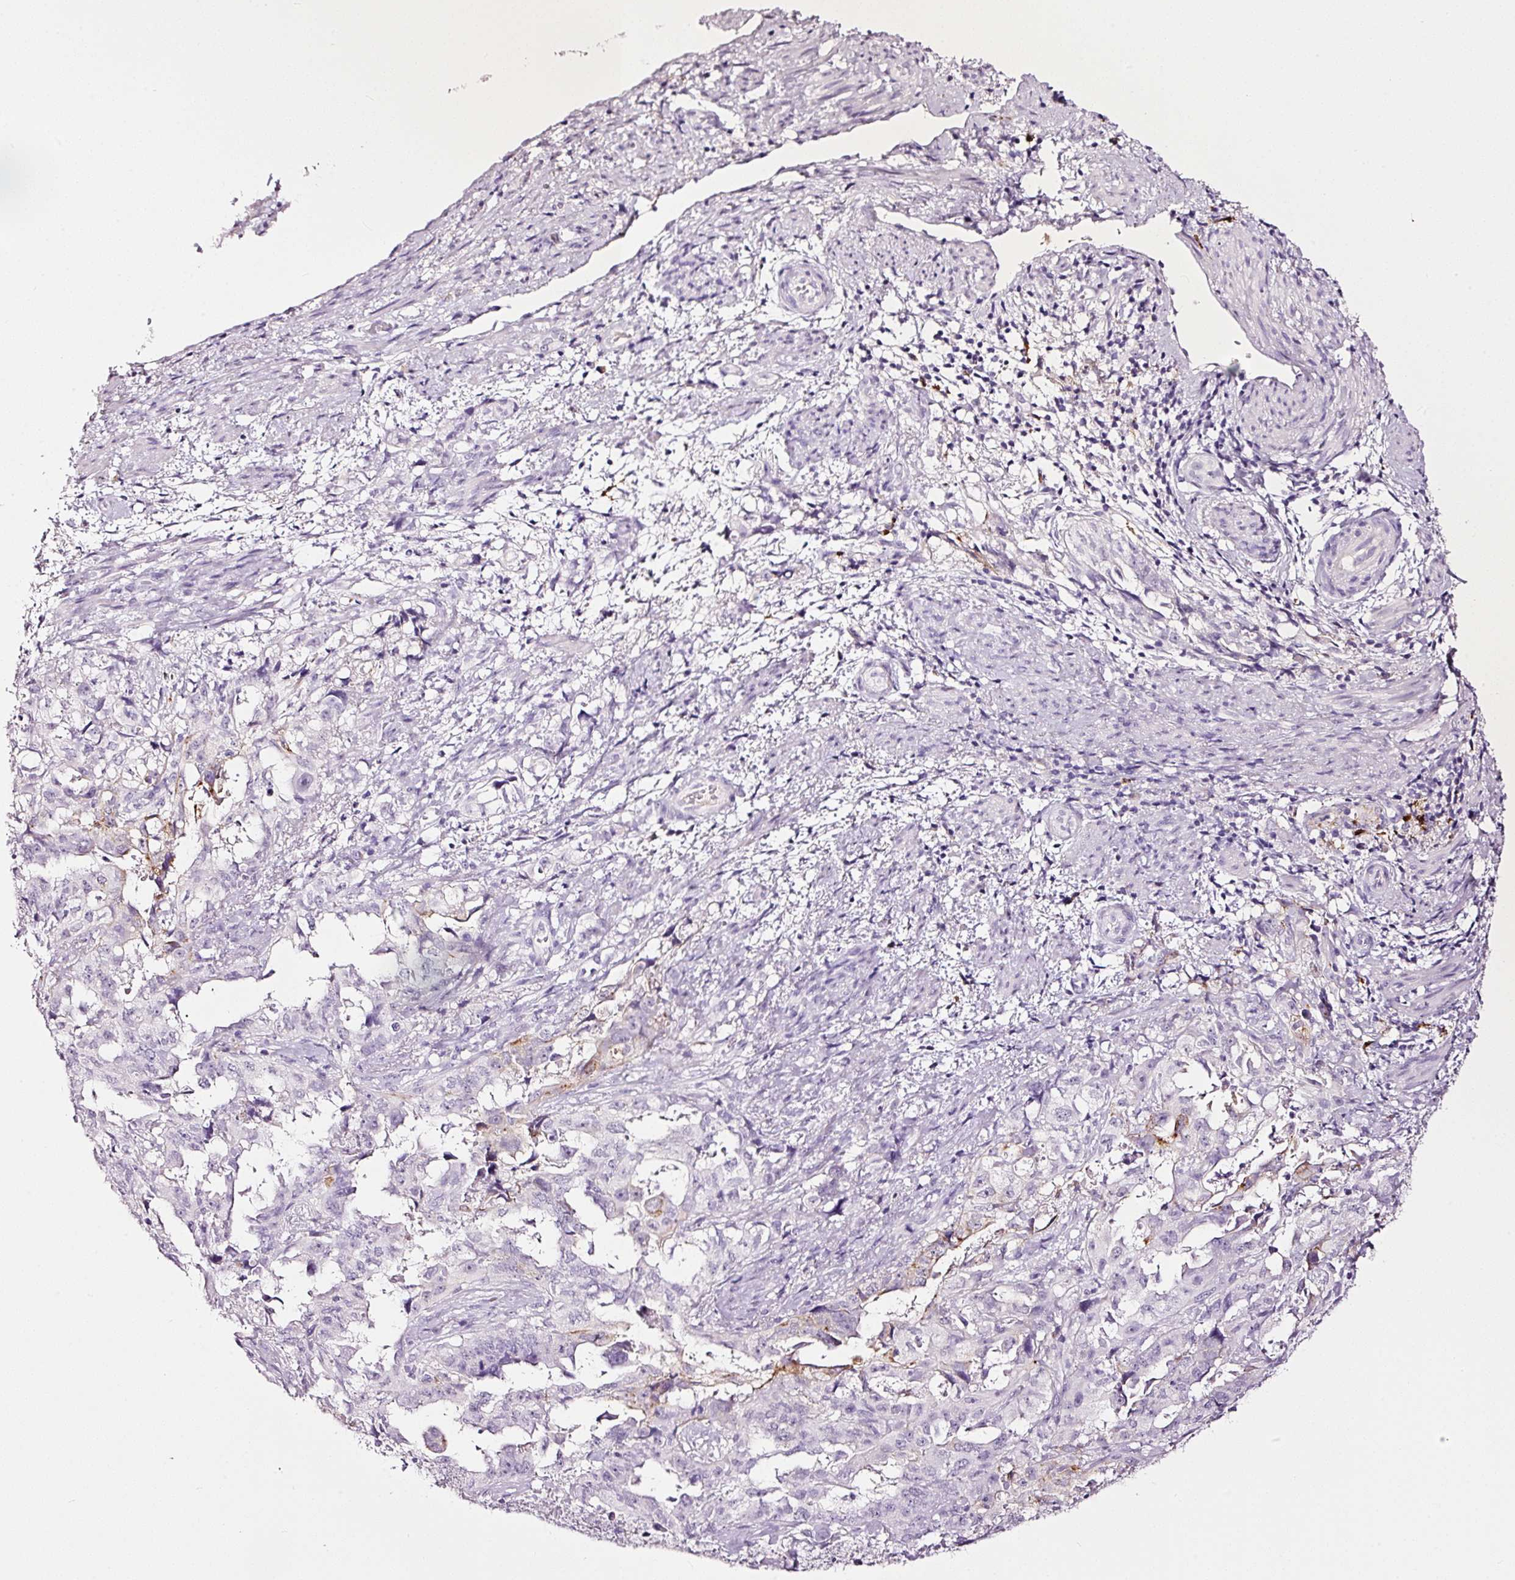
{"staining": {"intensity": "negative", "quantity": "none", "location": "none"}, "tissue": "endometrial cancer", "cell_type": "Tumor cells", "image_type": "cancer", "snomed": [{"axis": "morphology", "description": "Adenocarcinoma, NOS"}, {"axis": "topography", "description": "Endometrium"}], "caption": "There is no significant positivity in tumor cells of endometrial cancer (adenocarcinoma). (Stains: DAB immunohistochemistry with hematoxylin counter stain, Microscopy: brightfield microscopy at high magnification).", "gene": "LAMP3", "patient": {"sex": "female", "age": 65}}